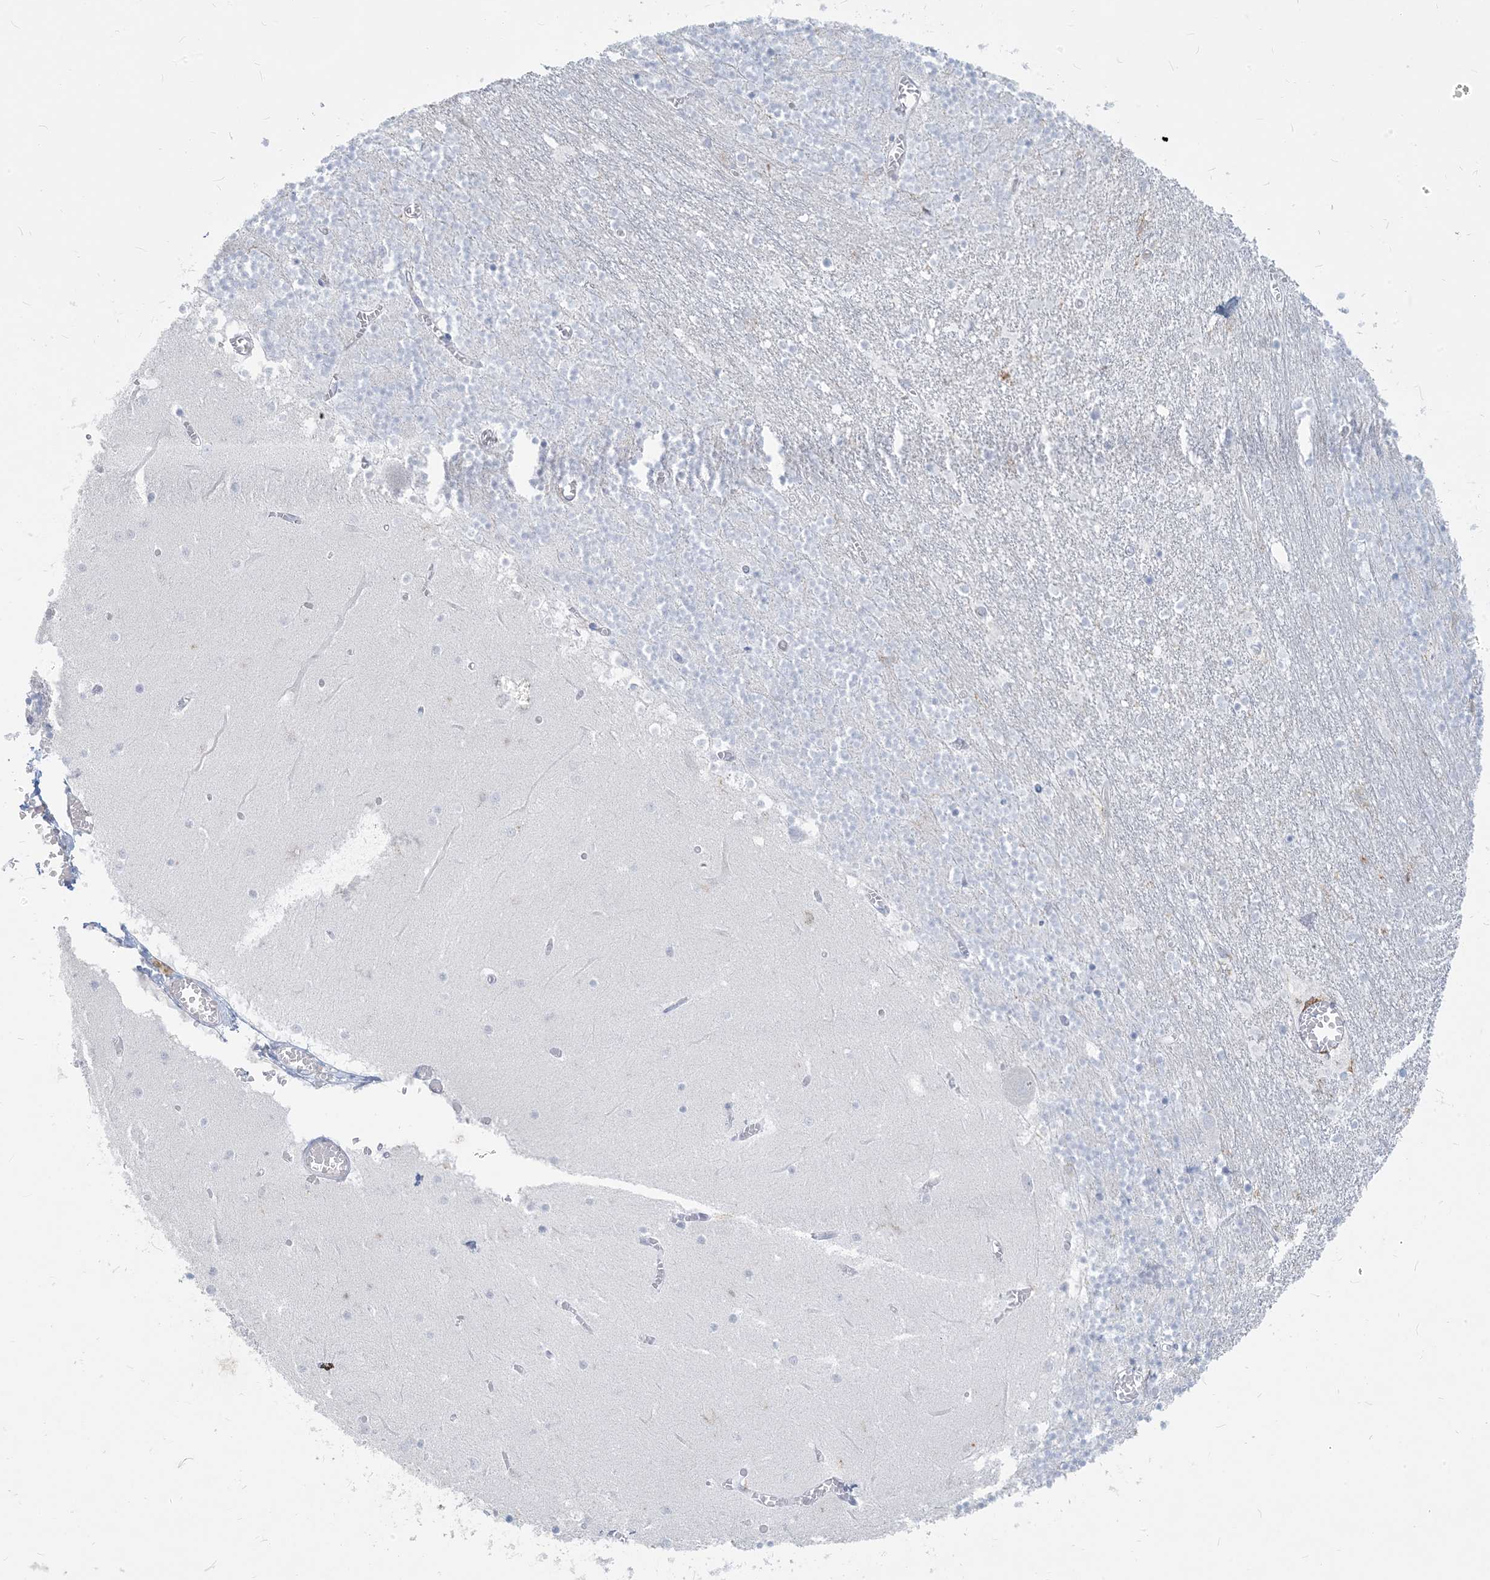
{"staining": {"intensity": "negative", "quantity": "none", "location": "none"}, "tissue": "cerebellum", "cell_type": "Cells in granular layer", "image_type": "normal", "snomed": [{"axis": "morphology", "description": "Normal tissue, NOS"}, {"axis": "topography", "description": "Cerebellum"}], "caption": "Immunohistochemistry image of benign cerebellum: cerebellum stained with DAB (3,3'-diaminobenzidine) shows no significant protein expression in cells in granular layer. (DAB (3,3'-diaminobenzidine) immunohistochemistry (IHC), high magnification).", "gene": "HLA", "patient": {"sex": "female", "age": 28}}